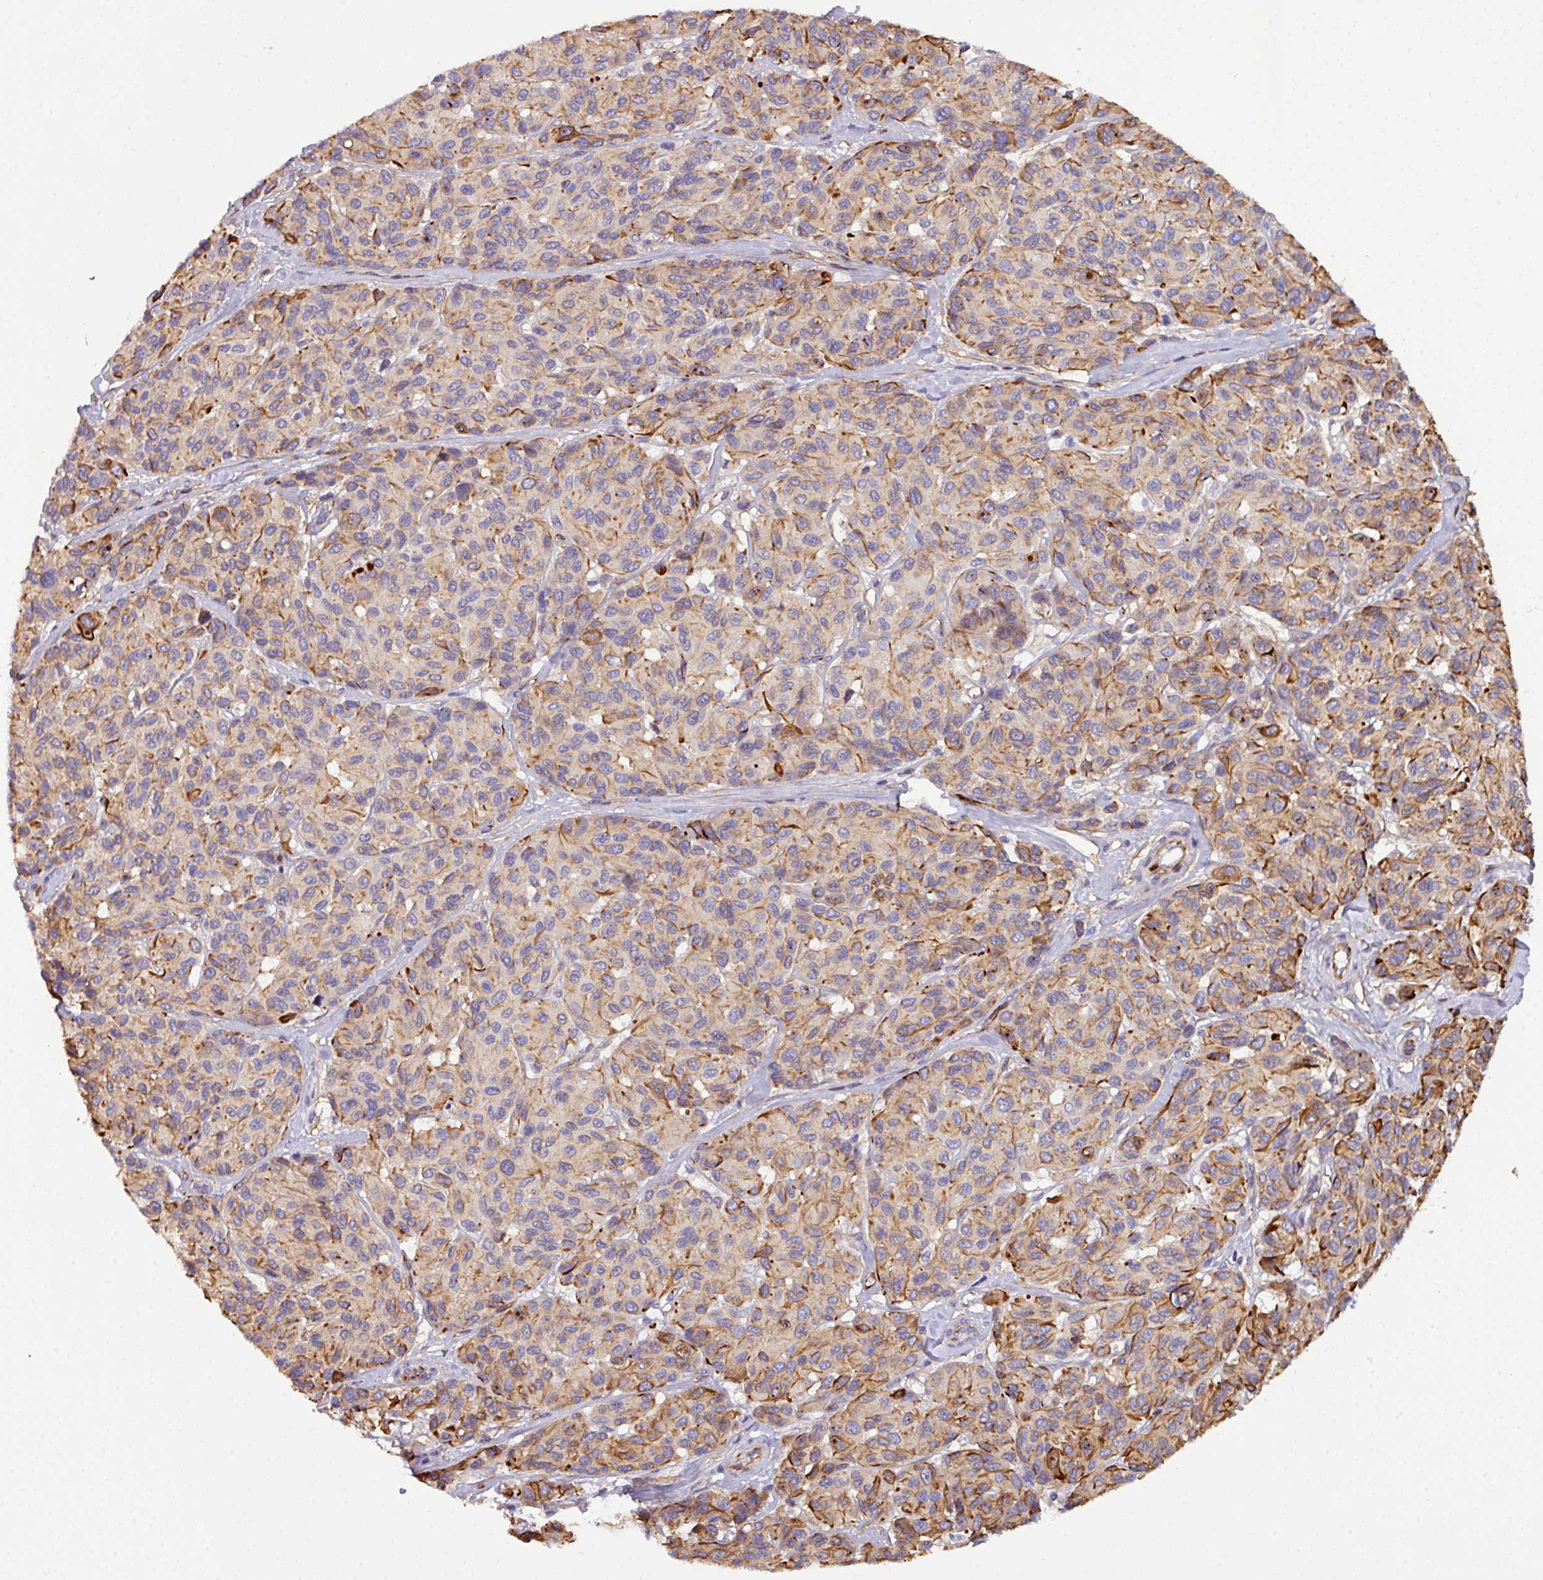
{"staining": {"intensity": "moderate", "quantity": "<25%", "location": "cytoplasmic/membranous"}, "tissue": "melanoma", "cell_type": "Tumor cells", "image_type": "cancer", "snomed": [{"axis": "morphology", "description": "Malignant melanoma, NOS"}, {"axis": "topography", "description": "Skin"}], "caption": "Melanoma was stained to show a protein in brown. There is low levels of moderate cytoplasmic/membranous positivity in about <25% of tumor cells. The staining is performed using DAB (3,3'-diaminobenzidine) brown chromogen to label protein expression. The nuclei are counter-stained blue using hematoxylin.", "gene": "PARD6A", "patient": {"sex": "female", "age": 66}}